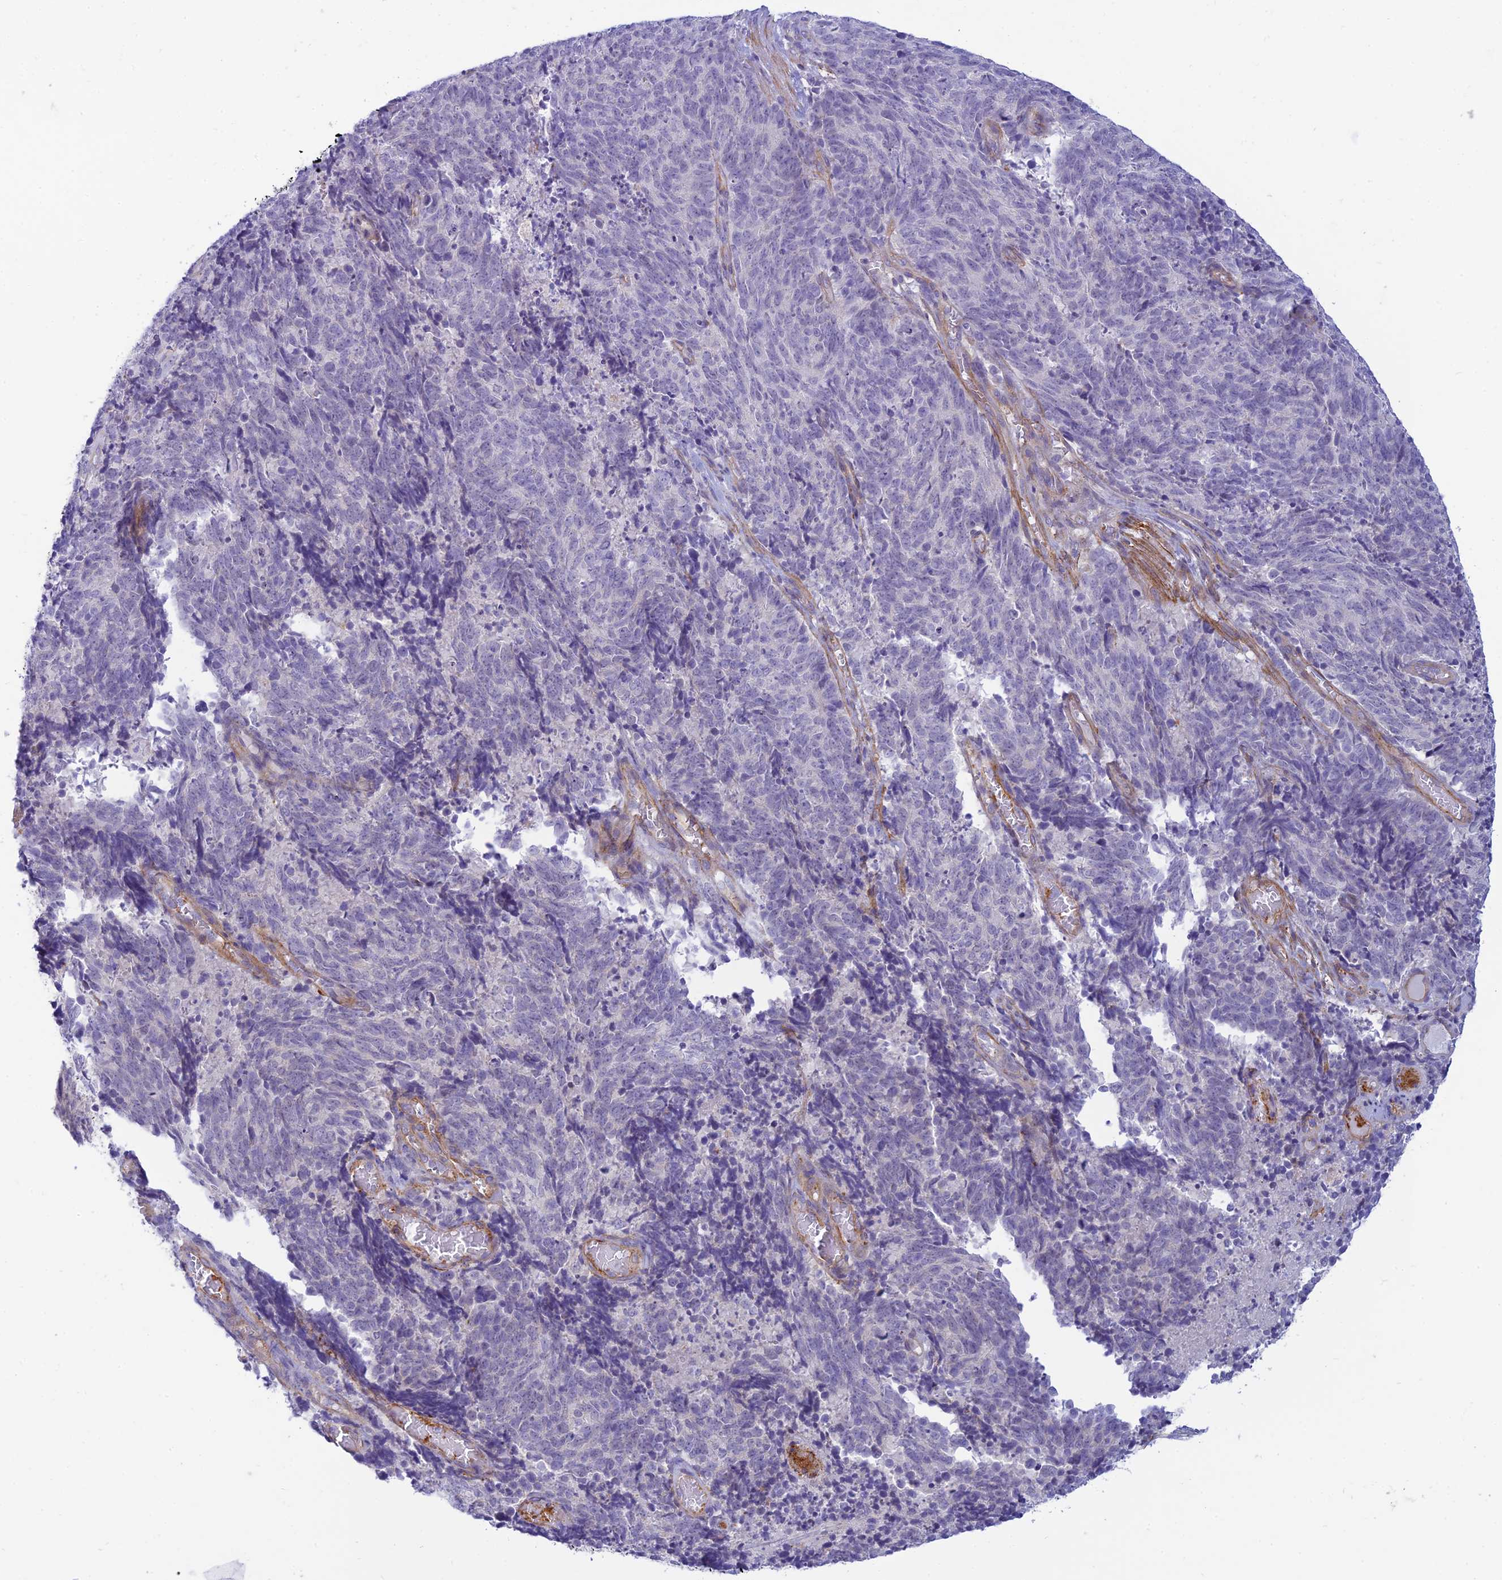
{"staining": {"intensity": "negative", "quantity": "none", "location": "none"}, "tissue": "cervical cancer", "cell_type": "Tumor cells", "image_type": "cancer", "snomed": [{"axis": "morphology", "description": "Squamous cell carcinoma, NOS"}, {"axis": "topography", "description": "Cervix"}], "caption": "This is an IHC micrograph of human cervical squamous cell carcinoma. There is no positivity in tumor cells.", "gene": "FBXW4", "patient": {"sex": "female", "age": 29}}